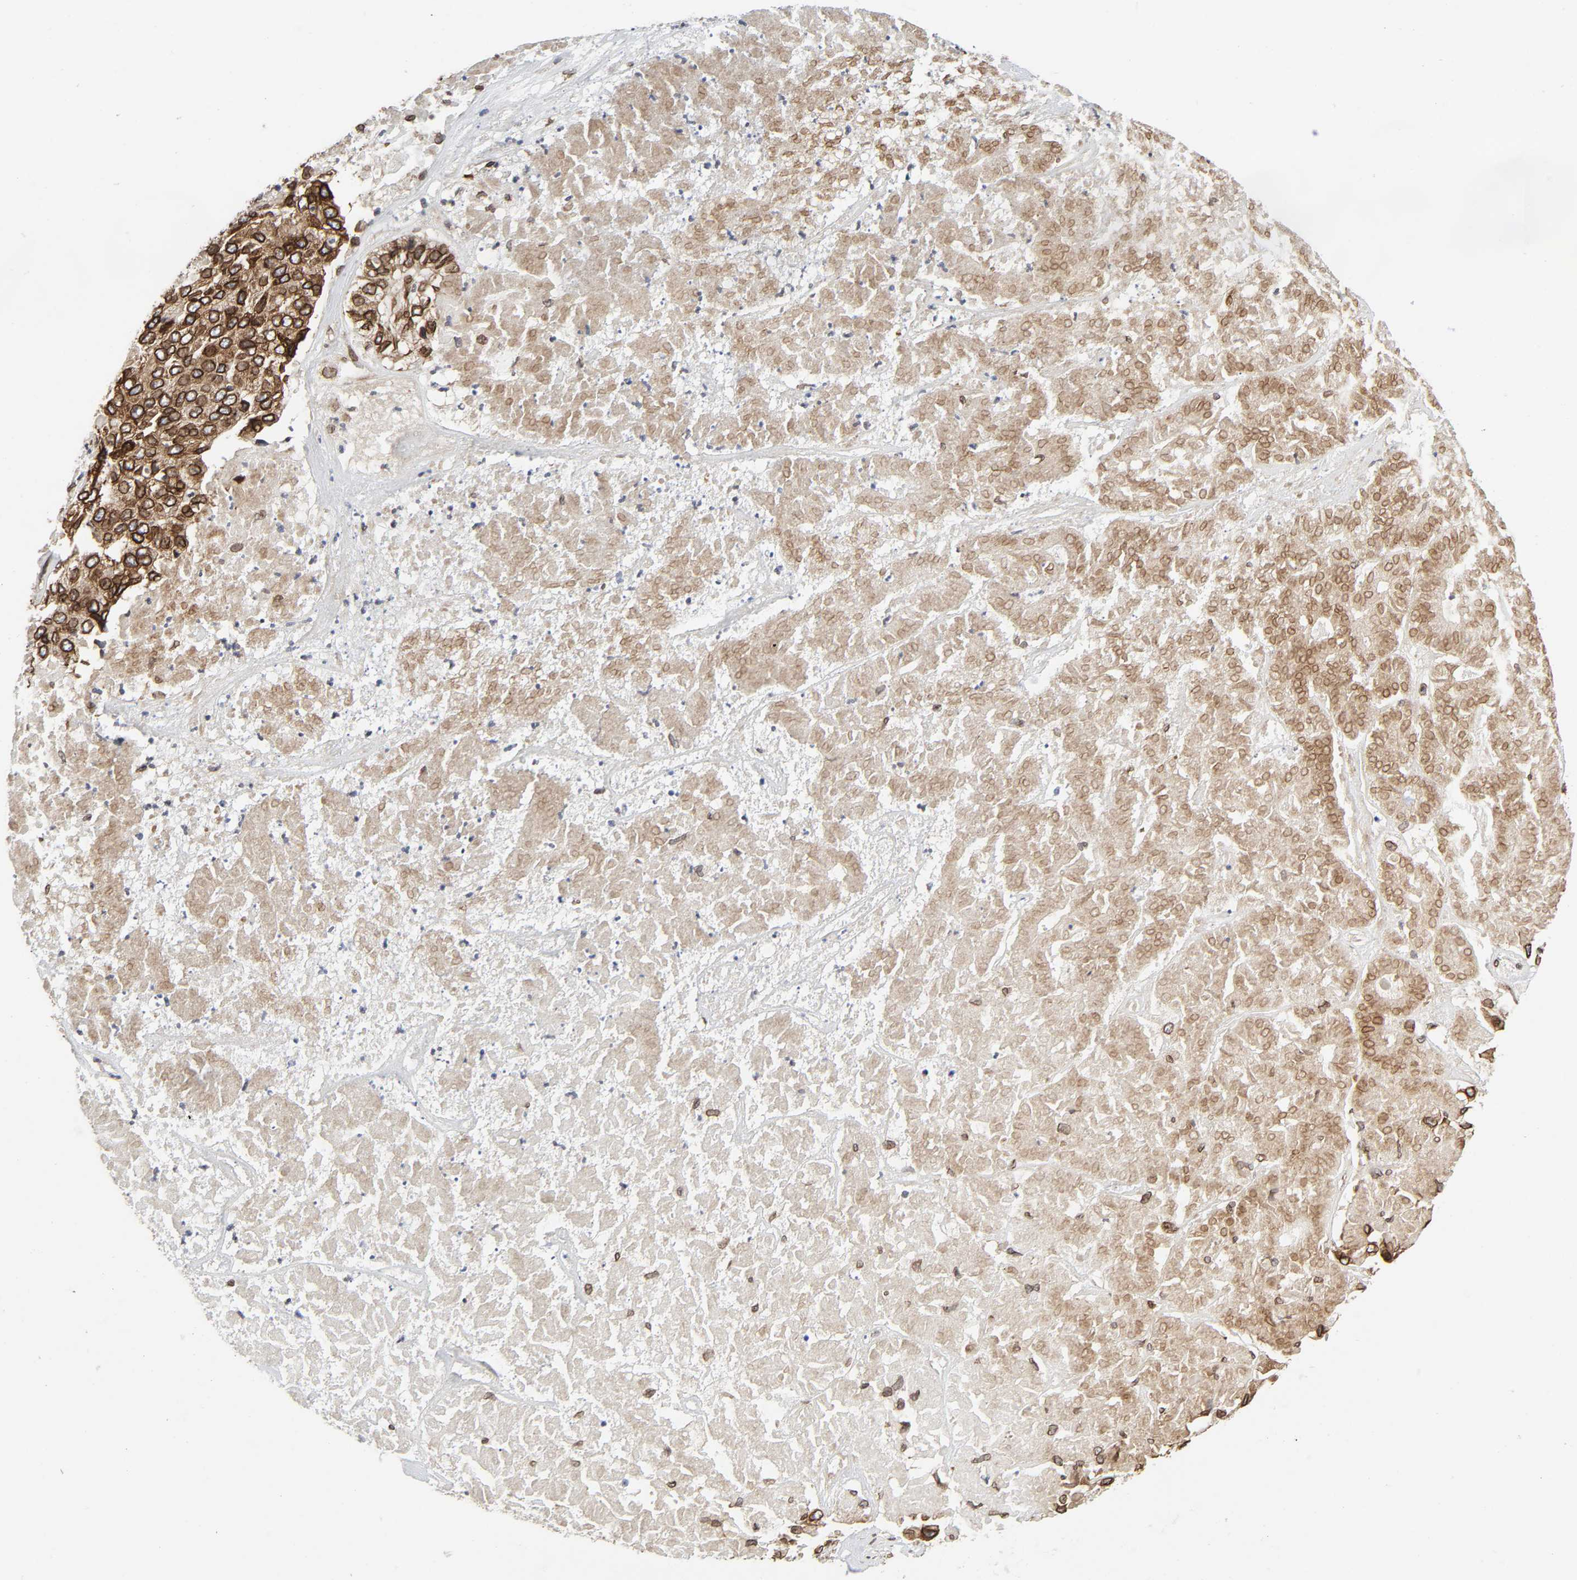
{"staining": {"intensity": "strong", "quantity": ">75%", "location": "cytoplasmic/membranous,nuclear"}, "tissue": "pancreatic cancer", "cell_type": "Tumor cells", "image_type": "cancer", "snomed": [{"axis": "morphology", "description": "Adenocarcinoma, NOS"}, {"axis": "topography", "description": "Pancreas"}], "caption": "There is high levels of strong cytoplasmic/membranous and nuclear staining in tumor cells of adenocarcinoma (pancreatic), as demonstrated by immunohistochemical staining (brown color).", "gene": "RANGAP1", "patient": {"sex": "male", "age": 50}}